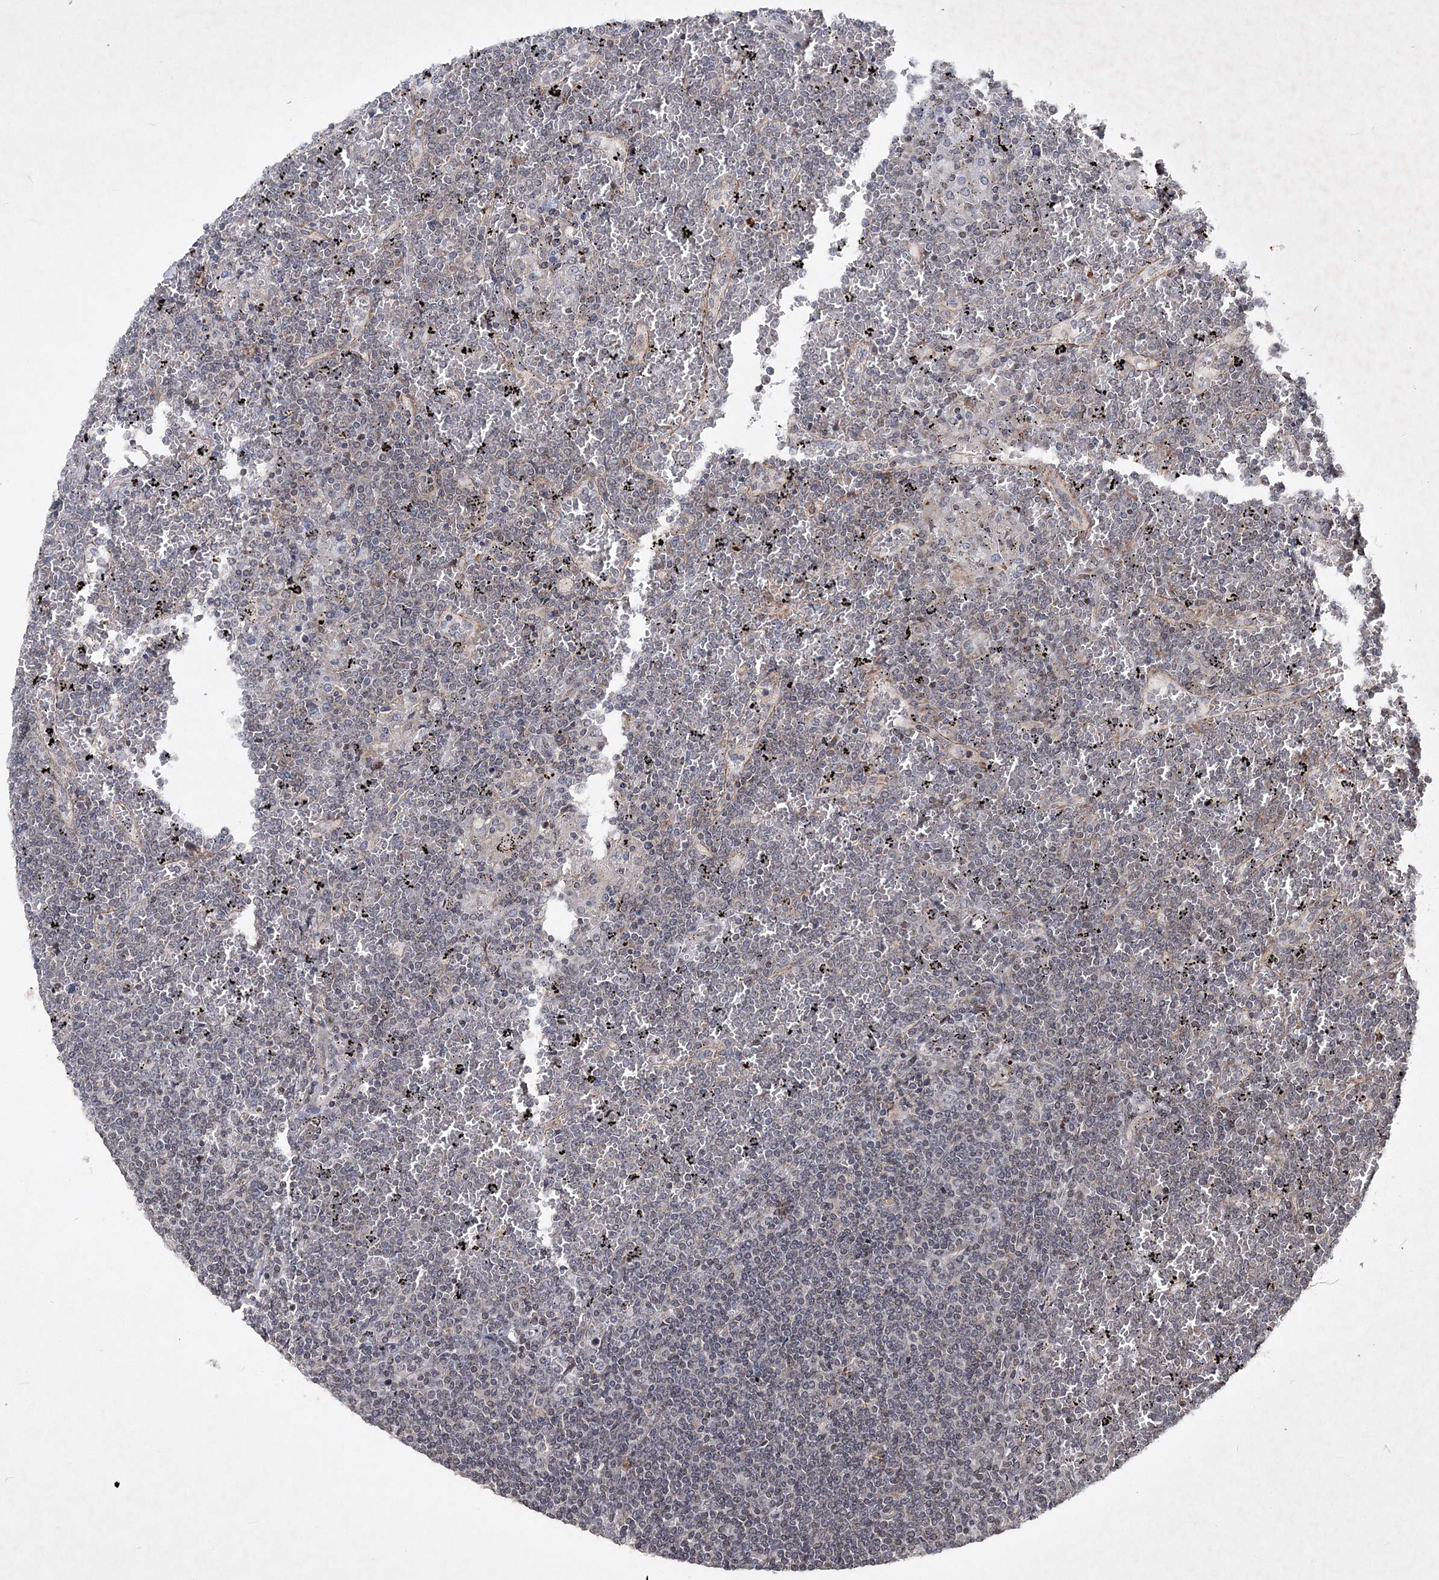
{"staining": {"intensity": "negative", "quantity": "none", "location": "none"}, "tissue": "lymphoma", "cell_type": "Tumor cells", "image_type": "cancer", "snomed": [{"axis": "morphology", "description": "Malignant lymphoma, non-Hodgkin's type, Low grade"}, {"axis": "topography", "description": "Spleen"}], "caption": "DAB immunohistochemical staining of lymphoma demonstrates no significant expression in tumor cells. (IHC, brightfield microscopy, high magnification).", "gene": "SOWAHB", "patient": {"sex": "female", "age": 19}}